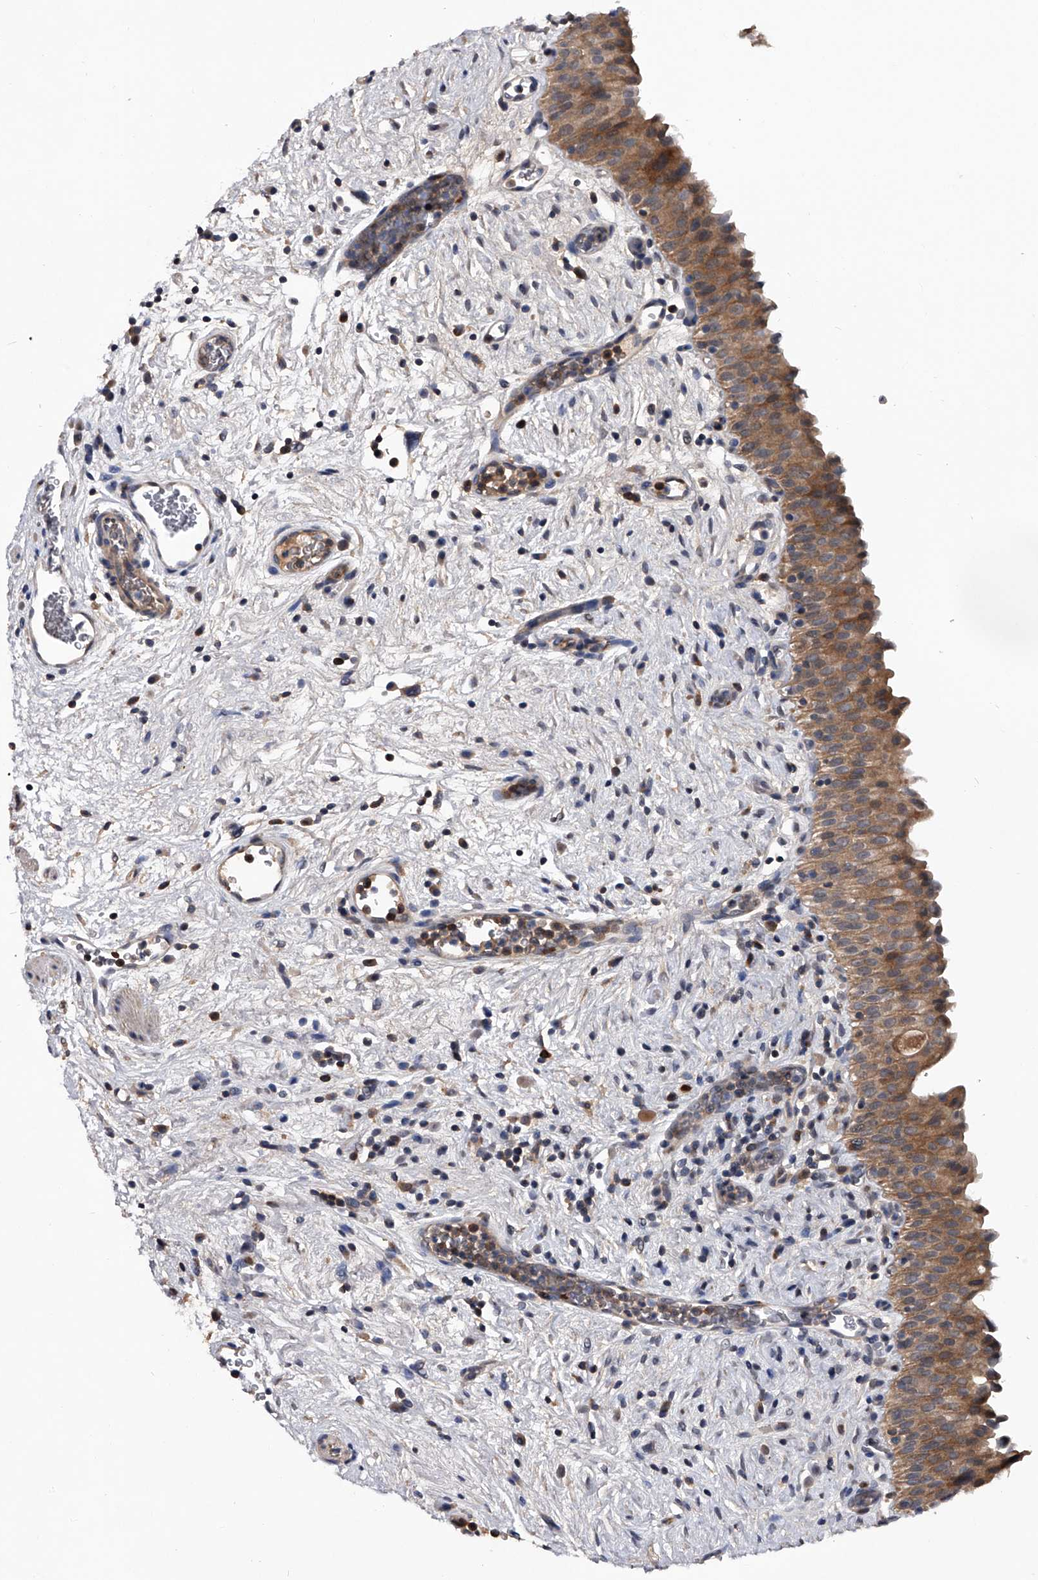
{"staining": {"intensity": "moderate", "quantity": ">75%", "location": "cytoplasmic/membranous"}, "tissue": "urinary bladder", "cell_type": "Urothelial cells", "image_type": "normal", "snomed": [{"axis": "morphology", "description": "Normal tissue, NOS"}, {"axis": "topography", "description": "Urinary bladder"}], "caption": "A brown stain shows moderate cytoplasmic/membranous positivity of a protein in urothelial cells of benign human urinary bladder.", "gene": "ZNF30", "patient": {"sex": "male", "age": 82}}